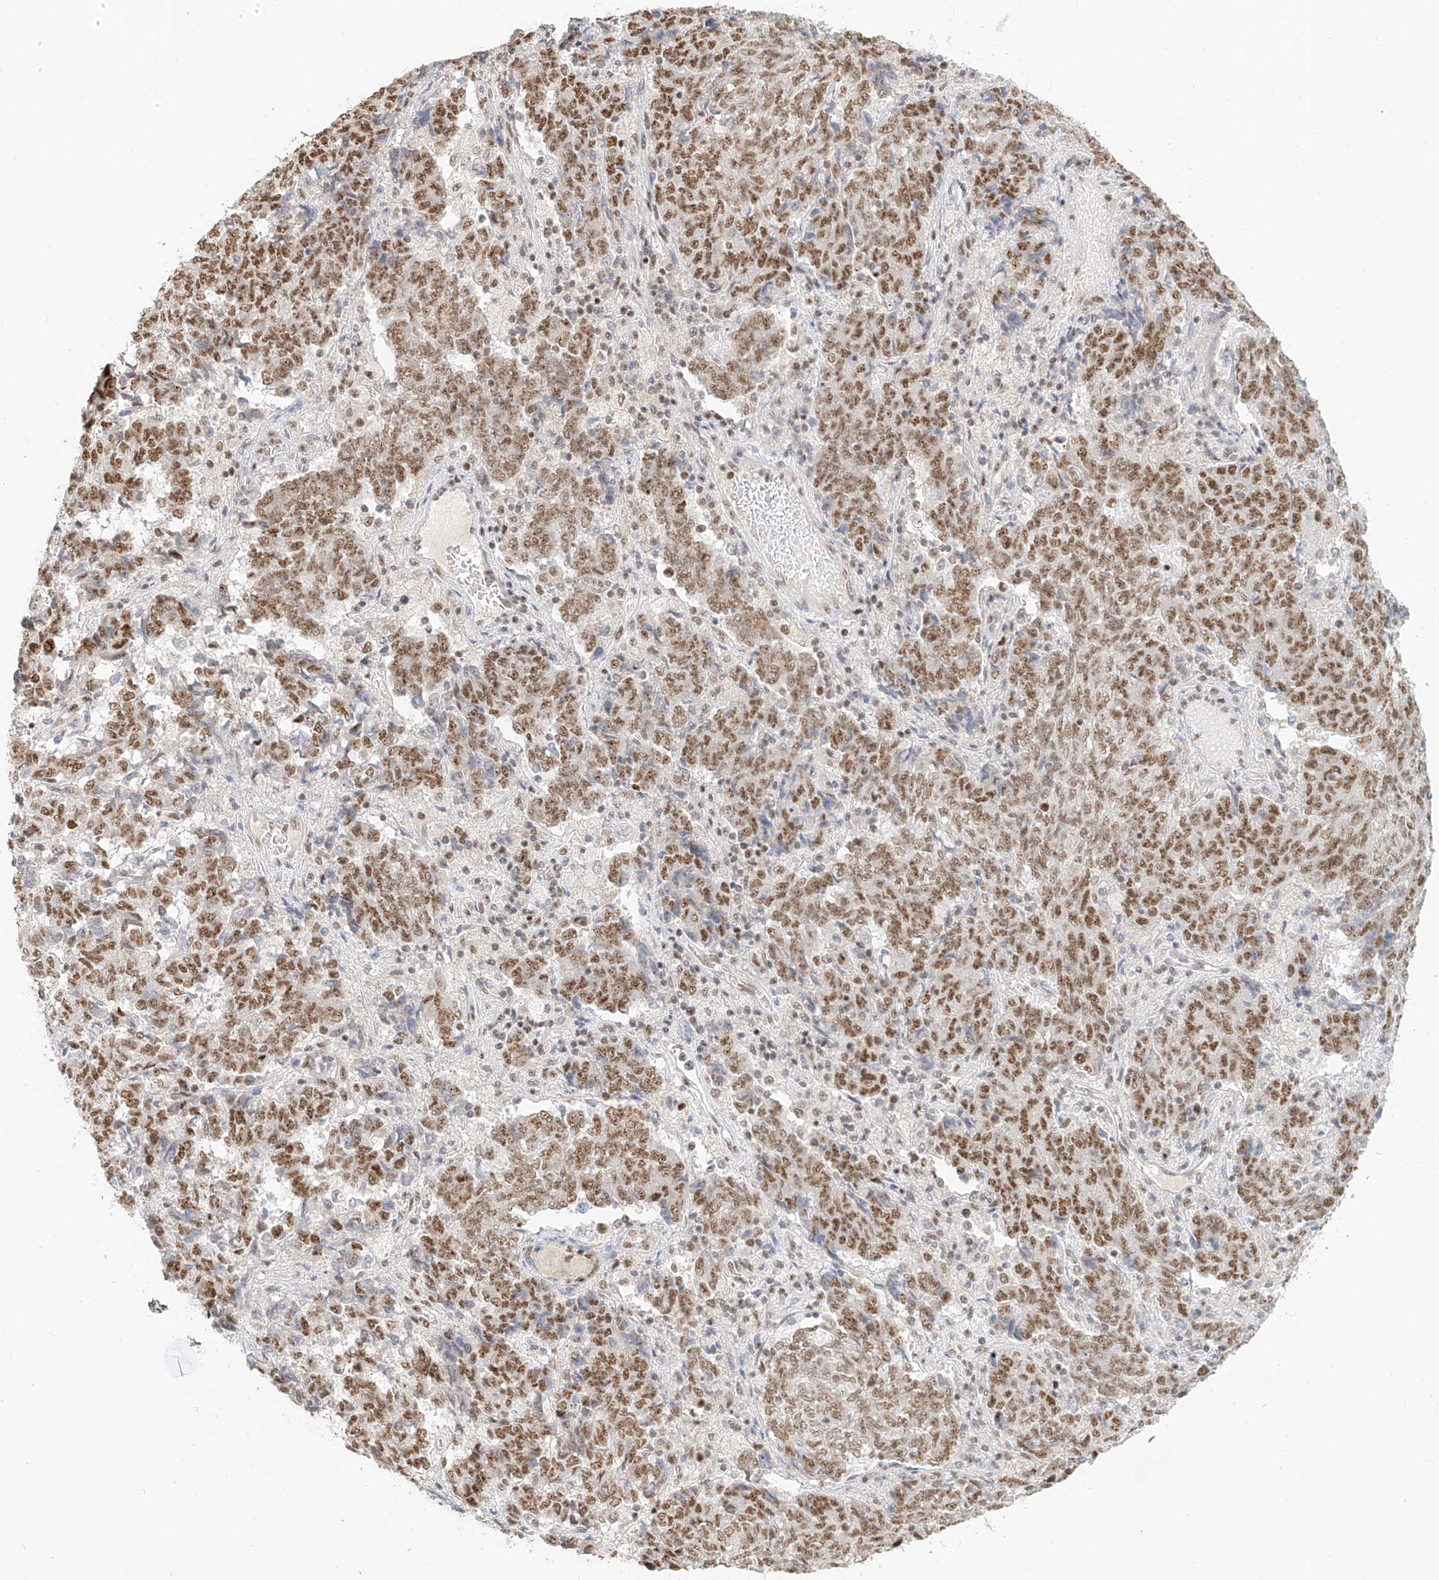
{"staining": {"intensity": "moderate", "quantity": ">75%", "location": "nuclear"}, "tissue": "endometrial cancer", "cell_type": "Tumor cells", "image_type": "cancer", "snomed": [{"axis": "morphology", "description": "Adenocarcinoma, NOS"}, {"axis": "topography", "description": "Endometrium"}], "caption": "Adenocarcinoma (endometrial) stained with immunohistochemistry demonstrates moderate nuclear staining in about >75% of tumor cells.", "gene": "CXorf58", "patient": {"sex": "female", "age": 80}}